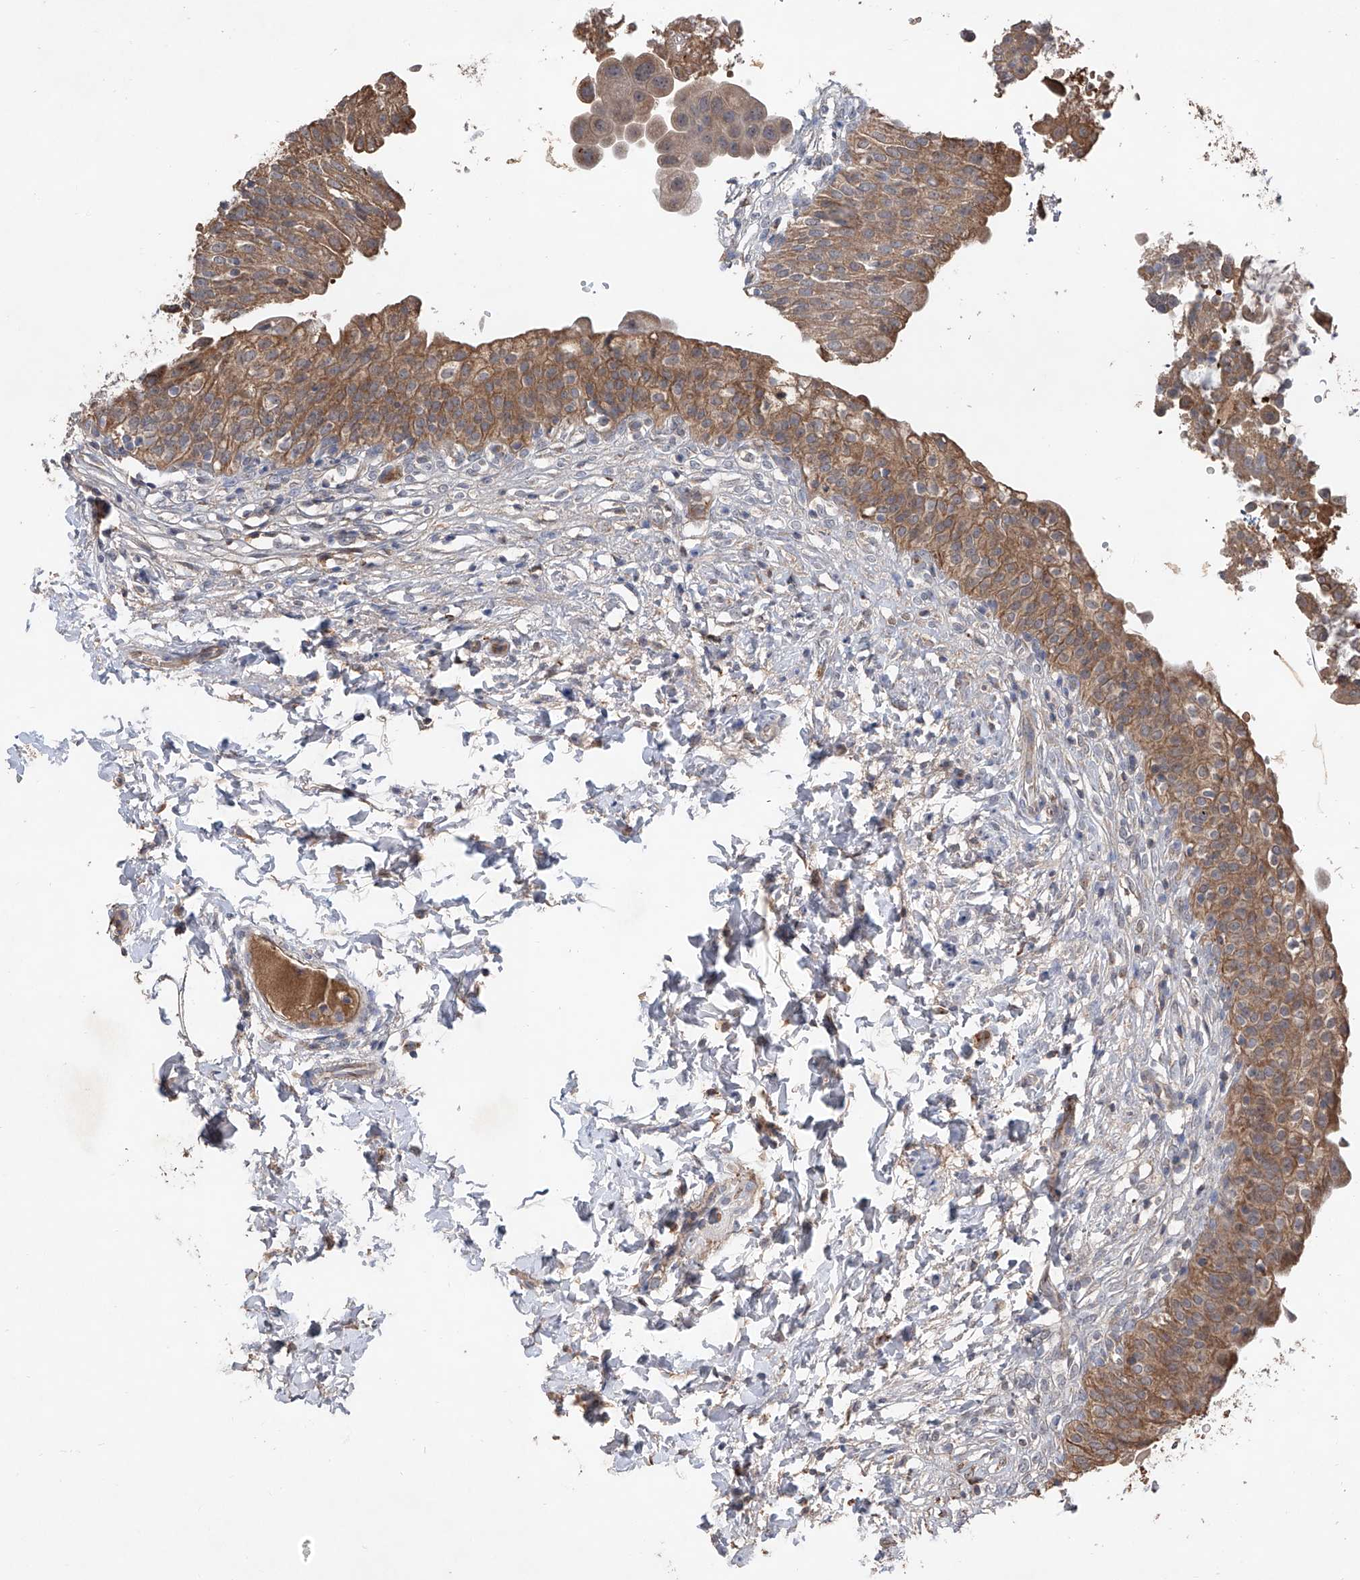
{"staining": {"intensity": "moderate", "quantity": ">75%", "location": "cytoplasmic/membranous"}, "tissue": "urinary bladder", "cell_type": "Urothelial cells", "image_type": "normal", "snomed": [{"axis": "morphology", "description": "Normal tissue, NOS"}, {"axis": "topography", "description": "Urinary bladder"}], "caption": "Urinary bladder was stained to show a protein in brown. There is medium levels of moderate cytoplasmic/membranous staining in approximately >75% of urothelial cells. (Brightfield microscopy of DAB IHC at high magnification).", "gene": "EDN1", "patient": {"sex": "male", "age": 55}}